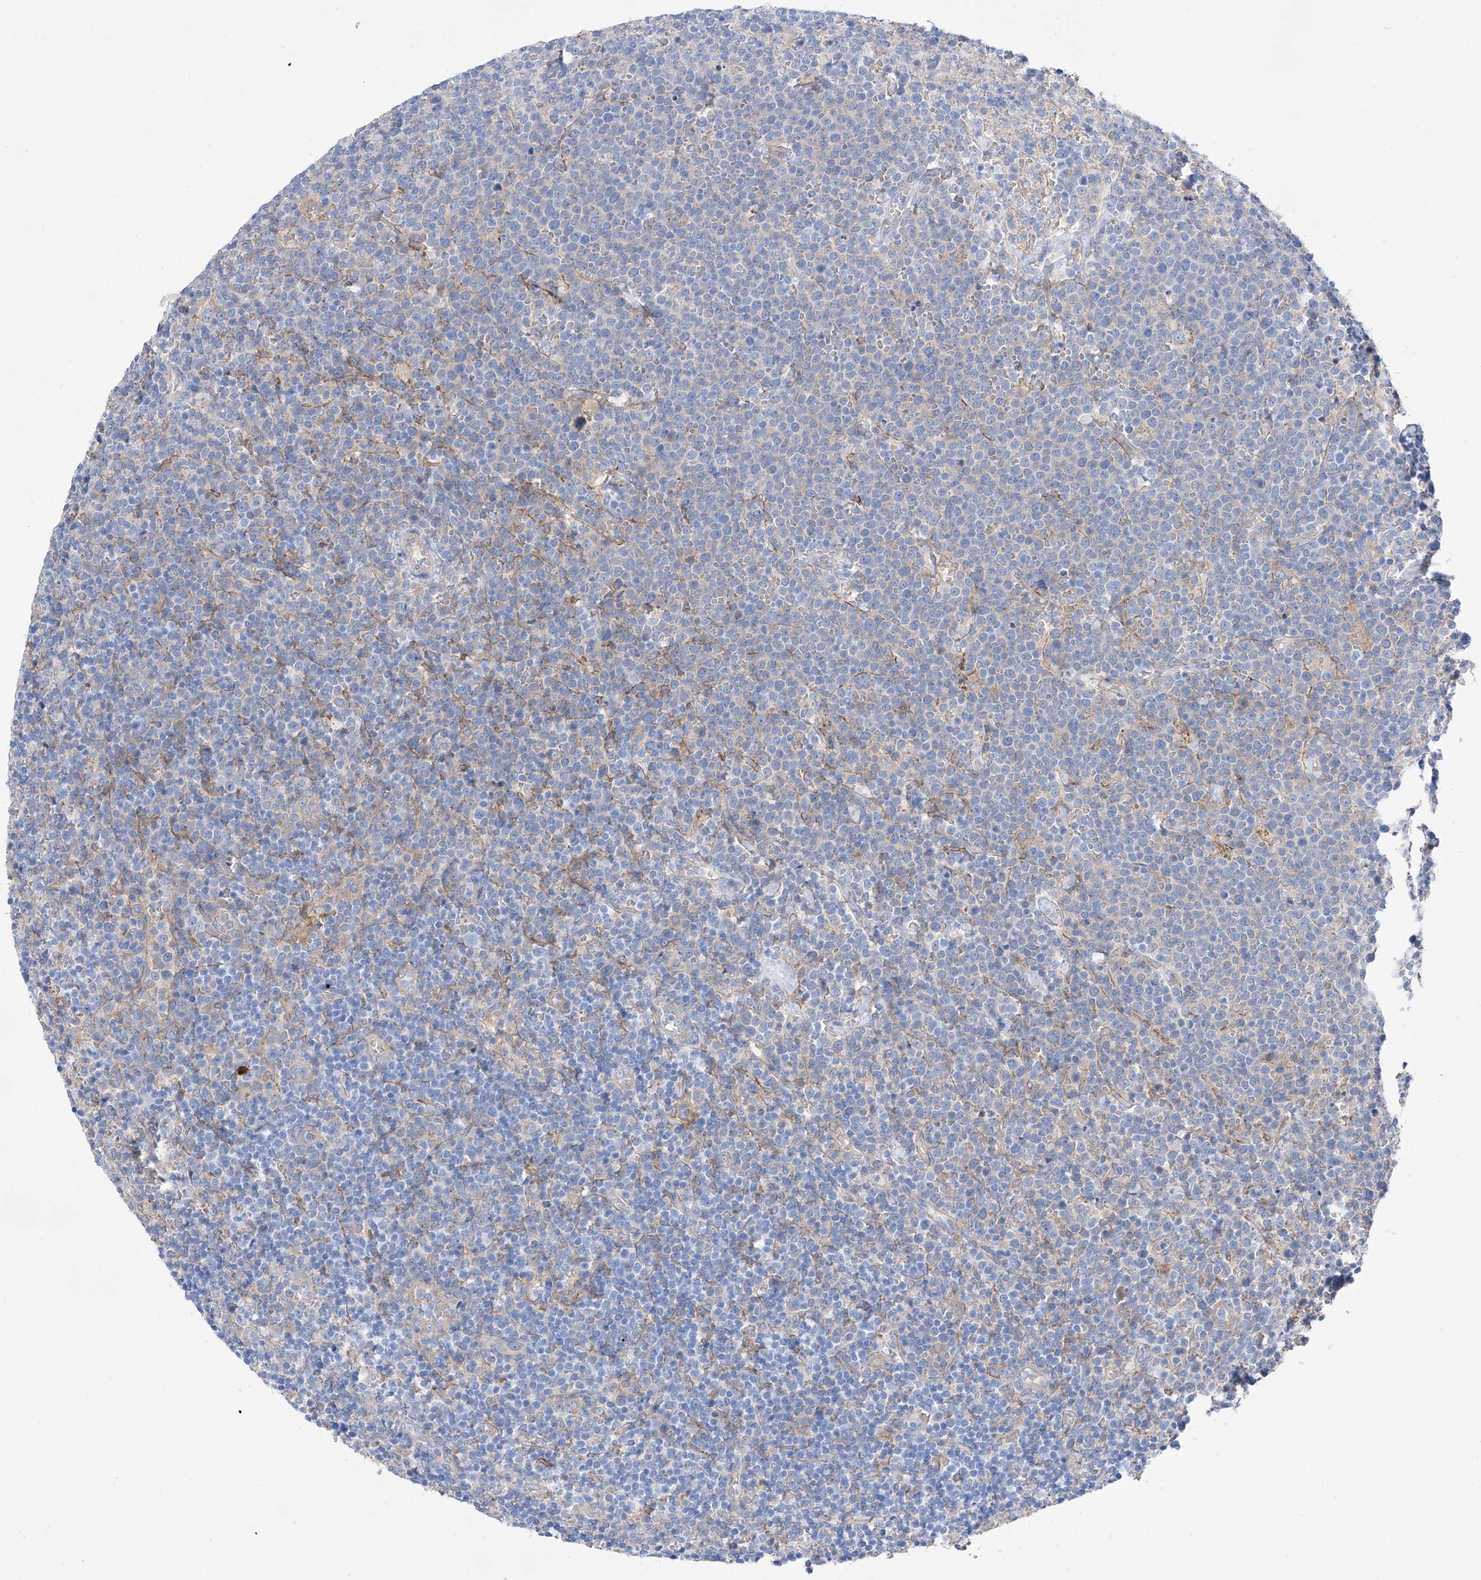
{"staining": {"intensity": "negative", "quantity": "none", "location": "none"}, "tissue": "lymphoma", "cell_type": "Tumor cells", "image_type": "cancer", "snomed": [{"axis": "morphology", "description": "Malignant lymphoma, non-Hodgkin's type, High grade"}, {"axis": "topography", "description": "Lymph node"}], "caption": "Tumor cells show no significant protein expression in lymphoma.", "gene": "ZNF653", "patient": {"sex": "male", "age": 61}}